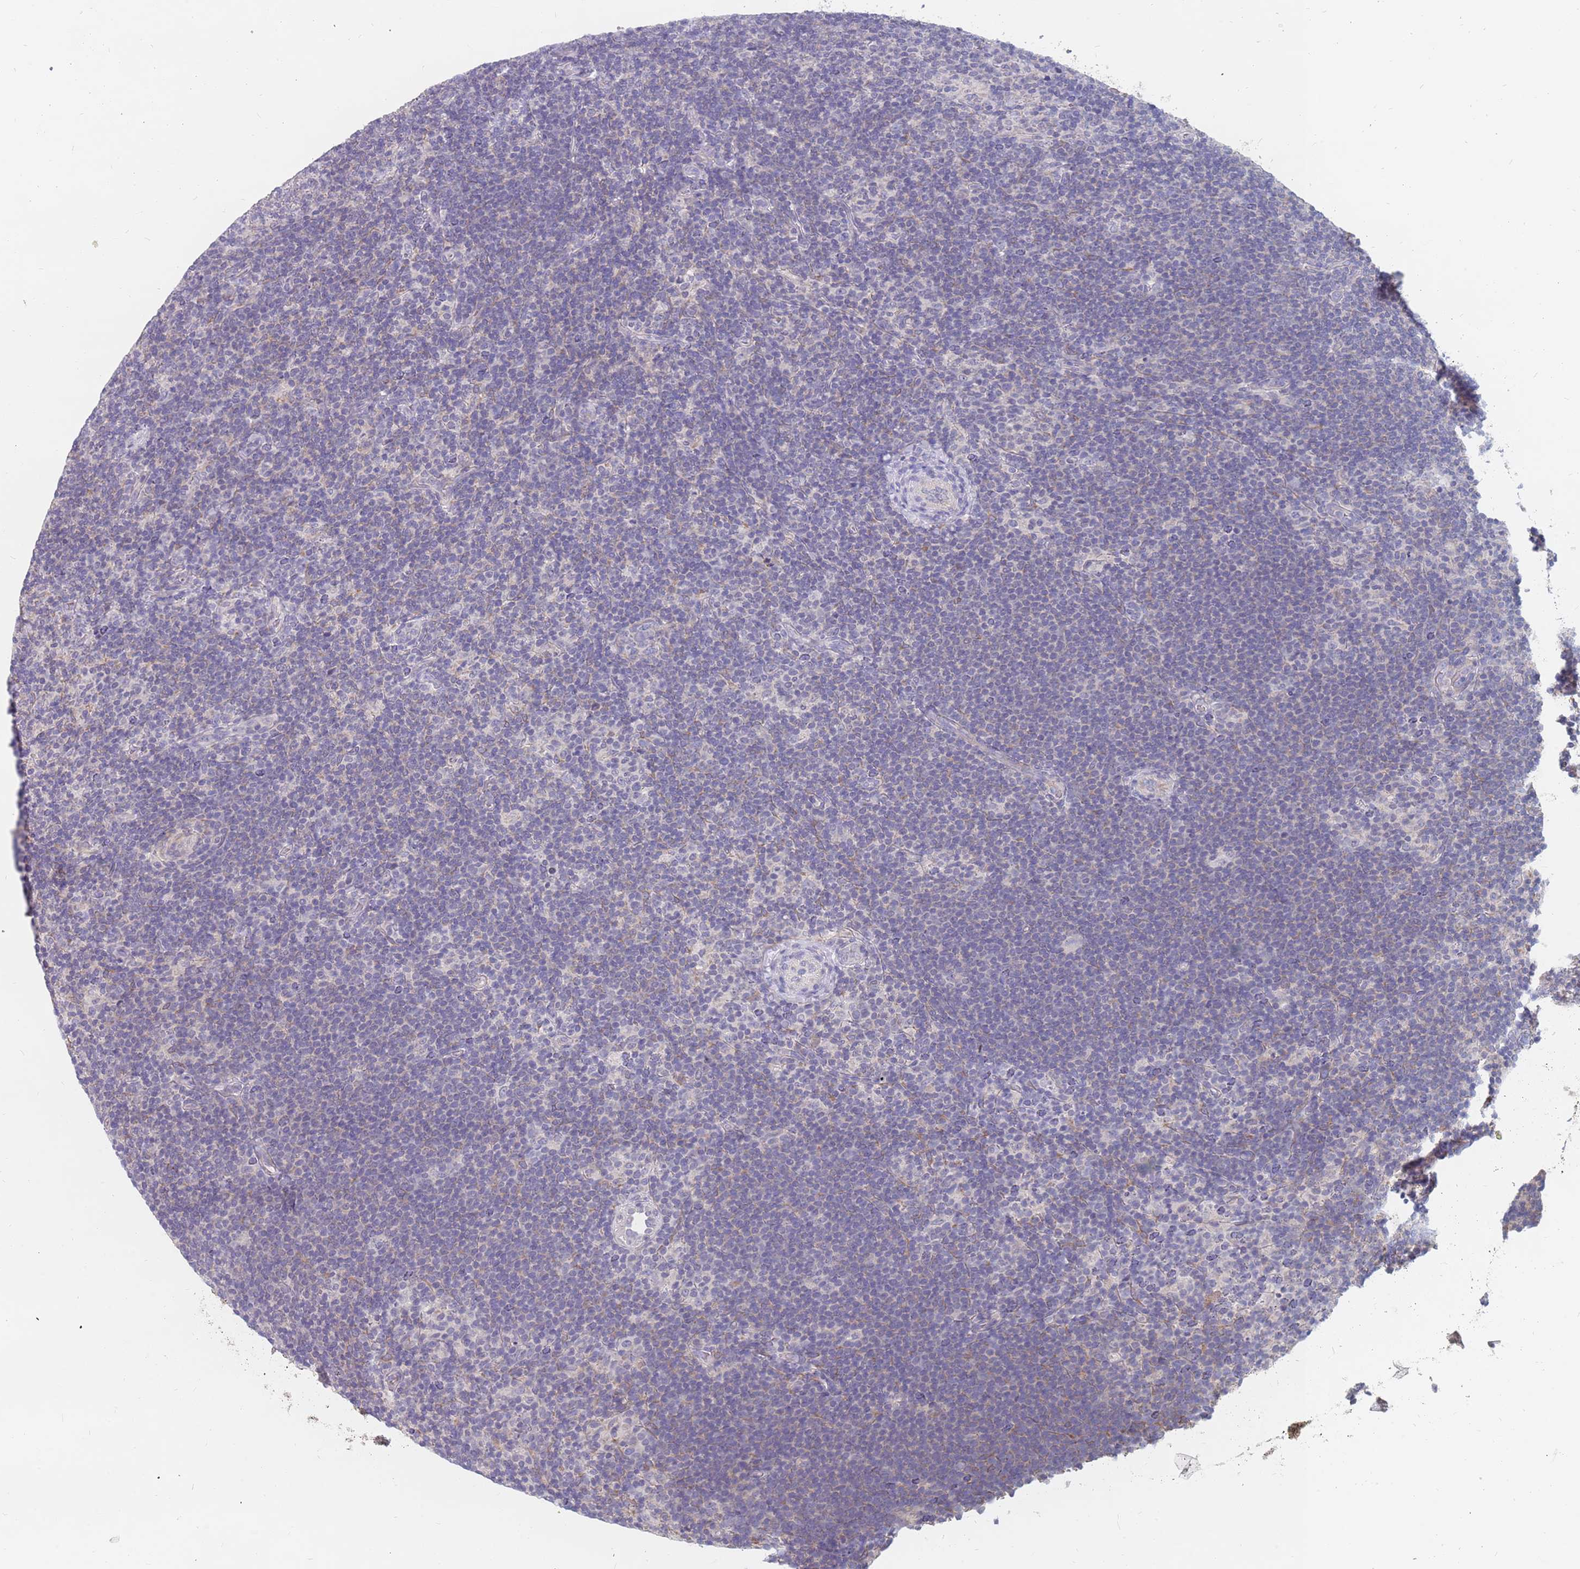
{"staining": {"intensity": "negative", "quantity": "none", "location": "none"}, "tissue": "lymphoma", "cell_type": "Tumor cells", "image_type": "cancer", "snomed": [{"axis": "morphology", "description": "Hodgkin's disease, NOS"}, {"axis": "topography", "description": "Lymph node"}], "caption": "Immunohistochemistry of human lymphoma exhibits no expression in tumor cells. (DAB (3,3'-diaminobenzidine) immunohistochemistry (IHC) with hematoxylin counter stain).", "gene": "CMTR2", "patient": {"sex": "female", "age": 57}}